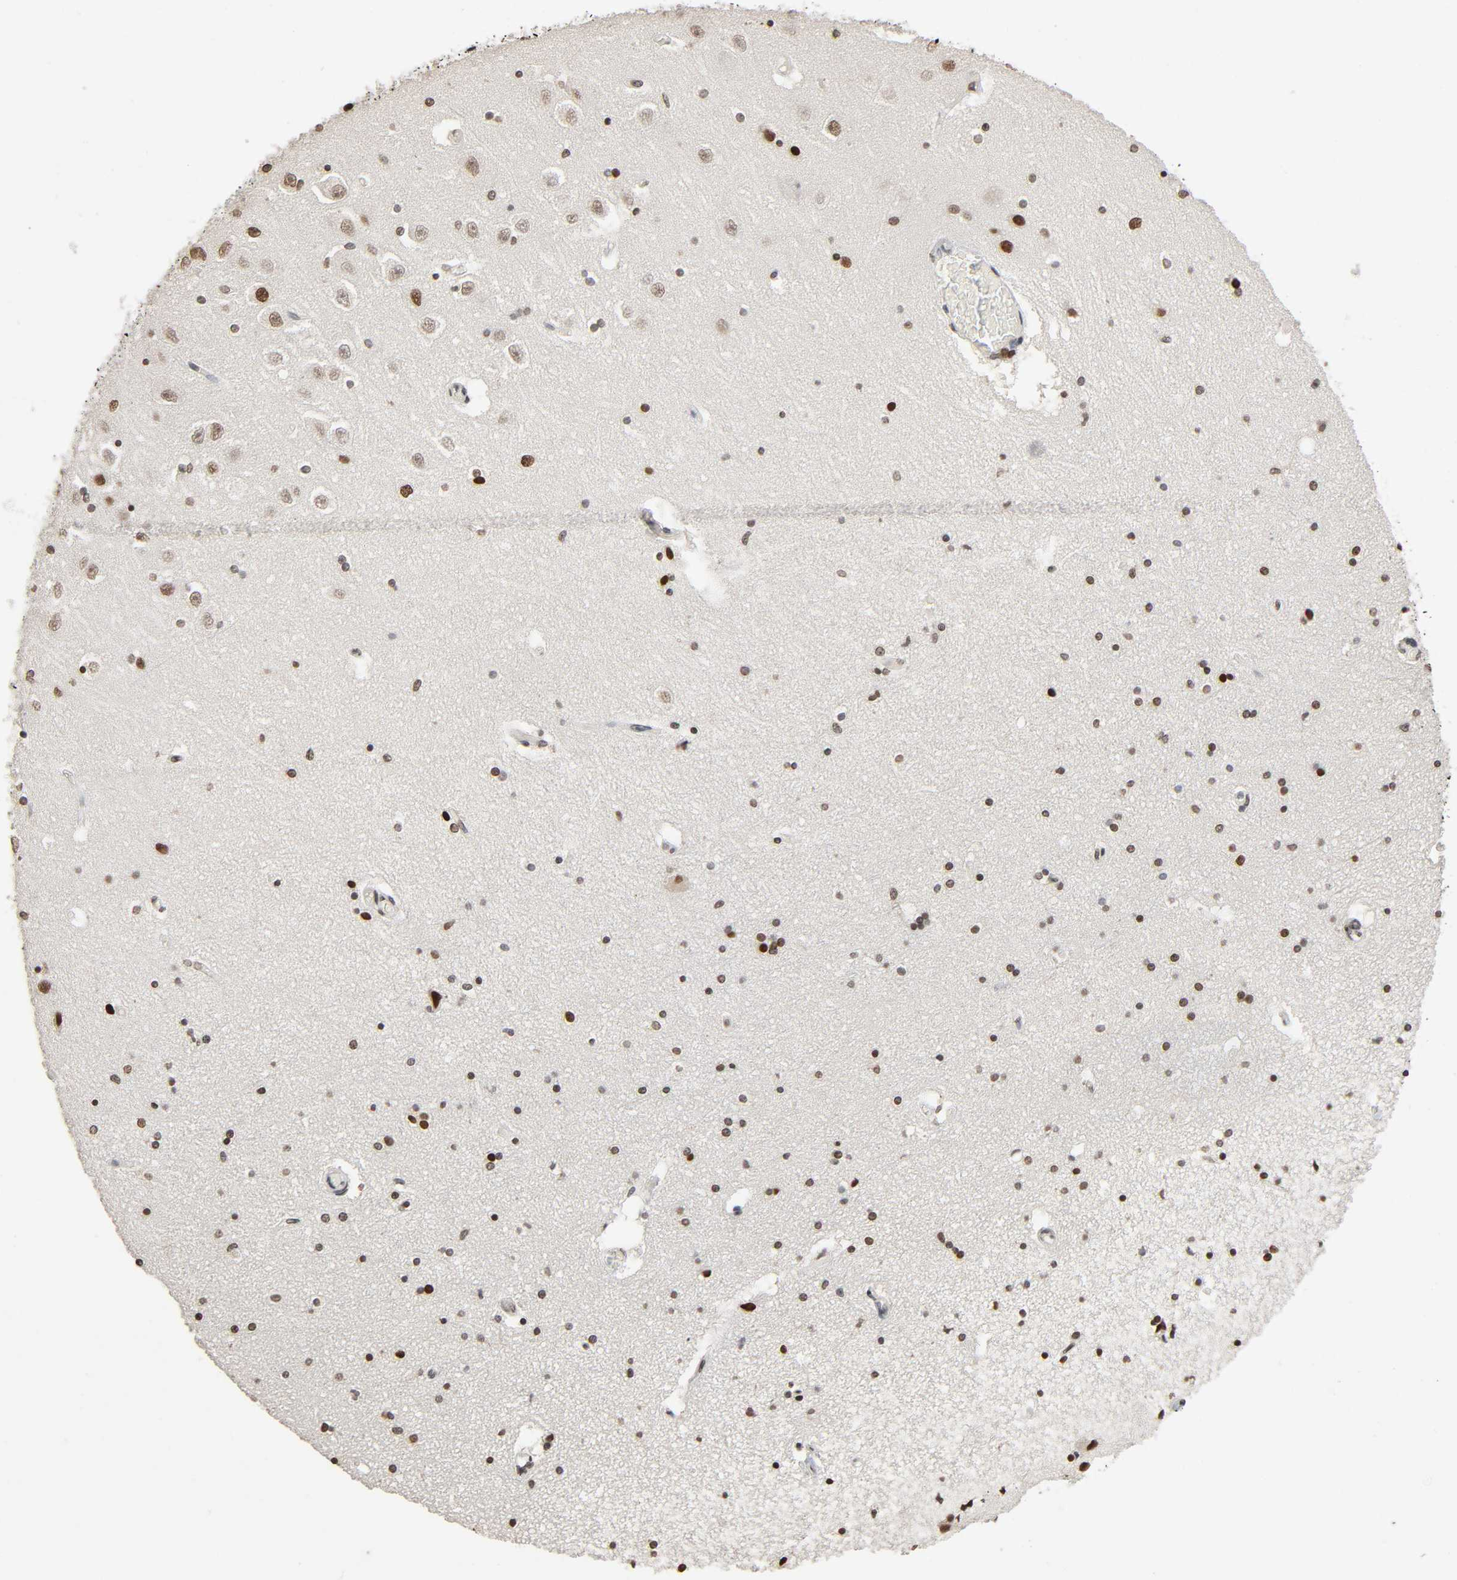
{"staining": {"intensity": "moderate", "quantity": "25%-75%", "location": "nuclear"}, "tissue": "hippocampus", "cell_type": "Glial cells", "image_type": "normal", "snomed": [{"axis": "morphology", "description": "Normal tissue, NOS"}, {"axis": "topography", "description": "Hippocampus"}], "caption": "DAB (3,3'-diaminobenzidine) immunohistochemical staining of benign human hippocampus reveals moderate nuclear protein expression in about 25%-75% of glial cells. Nuclei are stained in blue.", "gene": "STK4", "patient": {"sex": "female", "age": 54}}